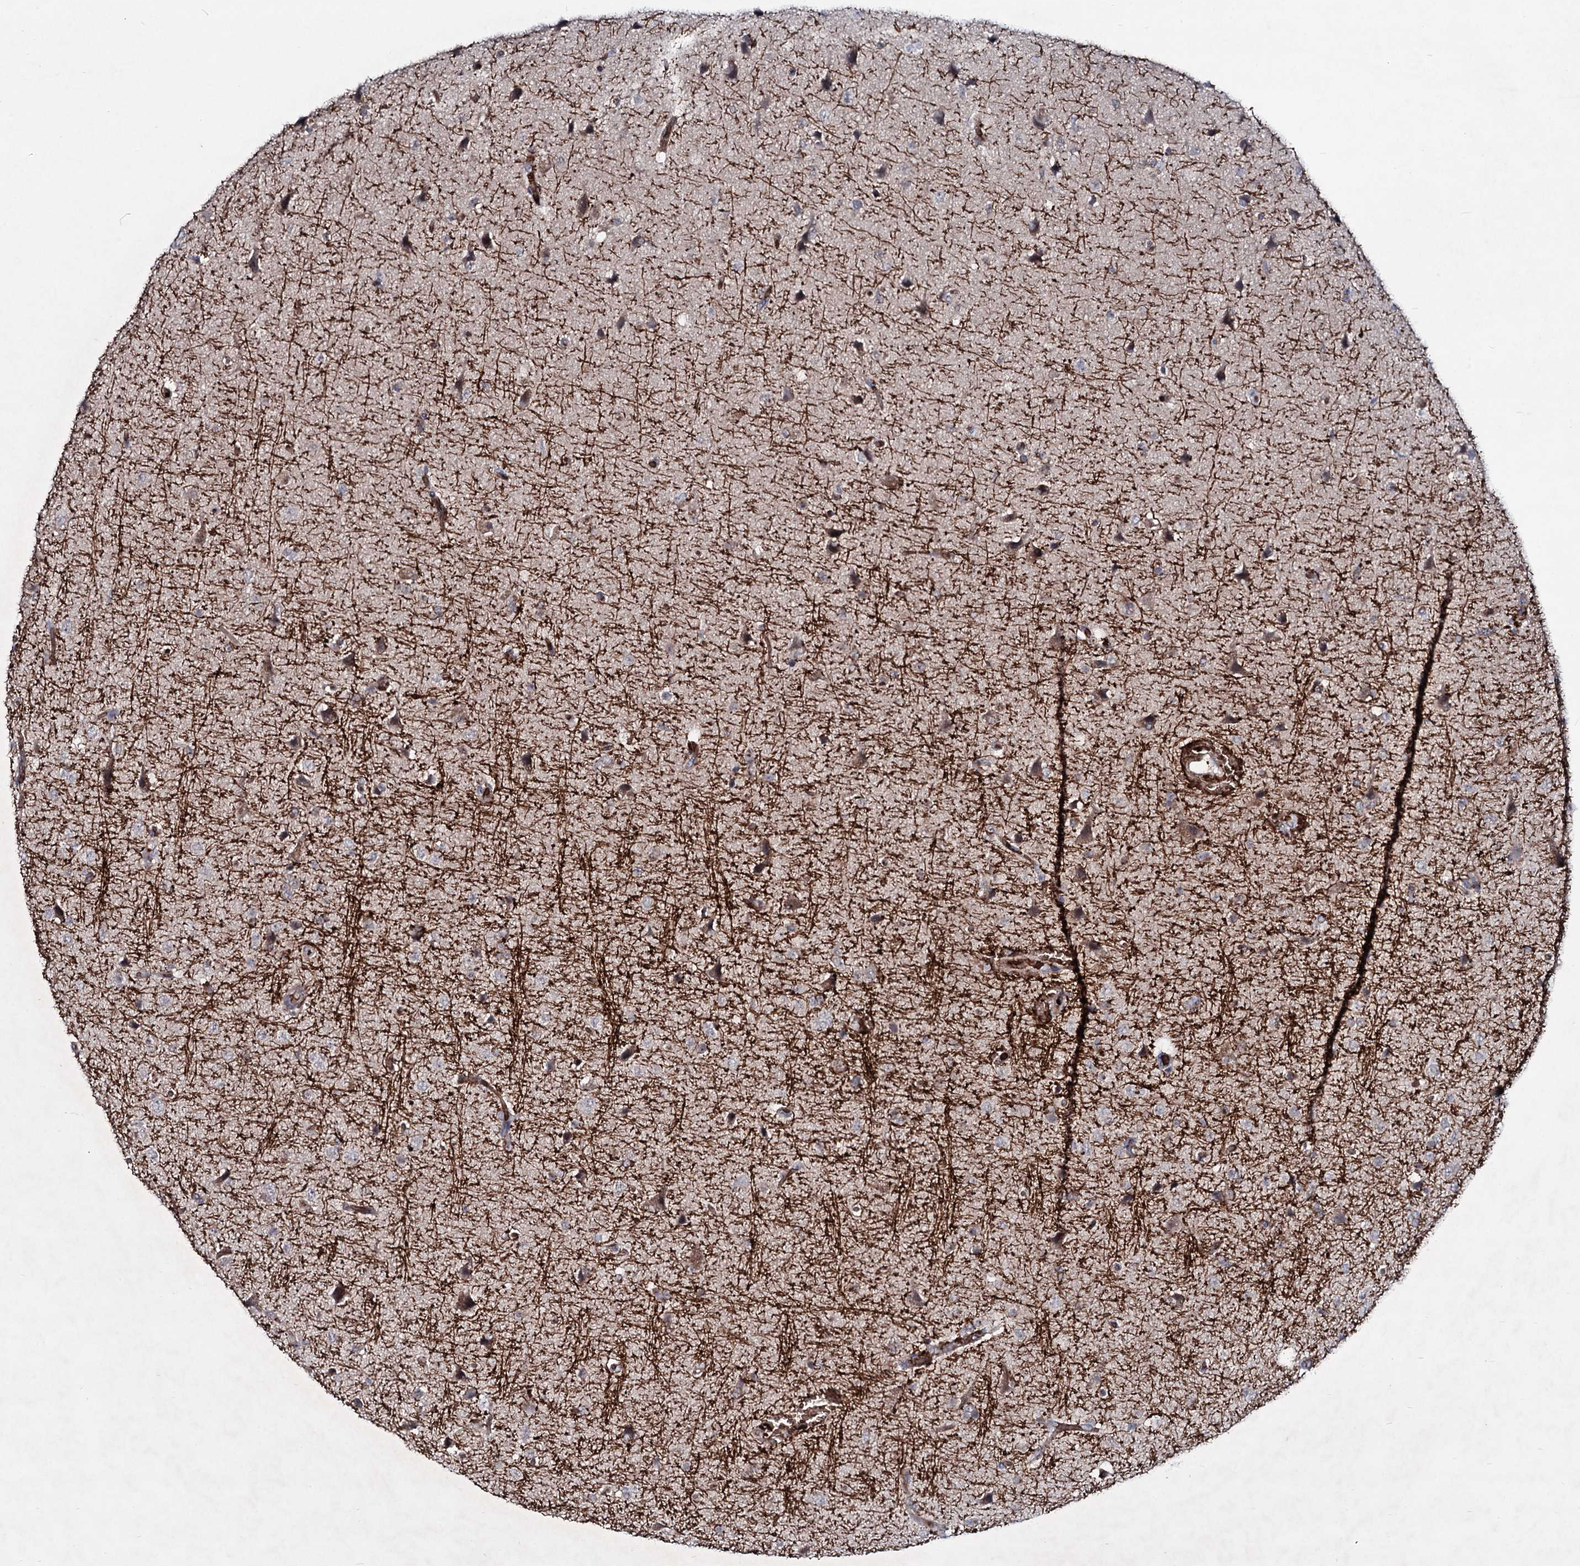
{"staining": {"intensity": "negative", "quantity": "none", "location": "none"}, "tissue": "glioma", "cell_type": "Tumor cells", "image_type": "cancer", "snomed": [{"axis": "morphology", "description": "Glioma, malignant, High grade"}, {"axis": "topography", "description": "Brain"}], "caption": "DAB immunohistochemical staining of glioma displays no significant staining in tumor cells.", "gene": "RNF6", "patient": {"sex": "male", "age": 72}}